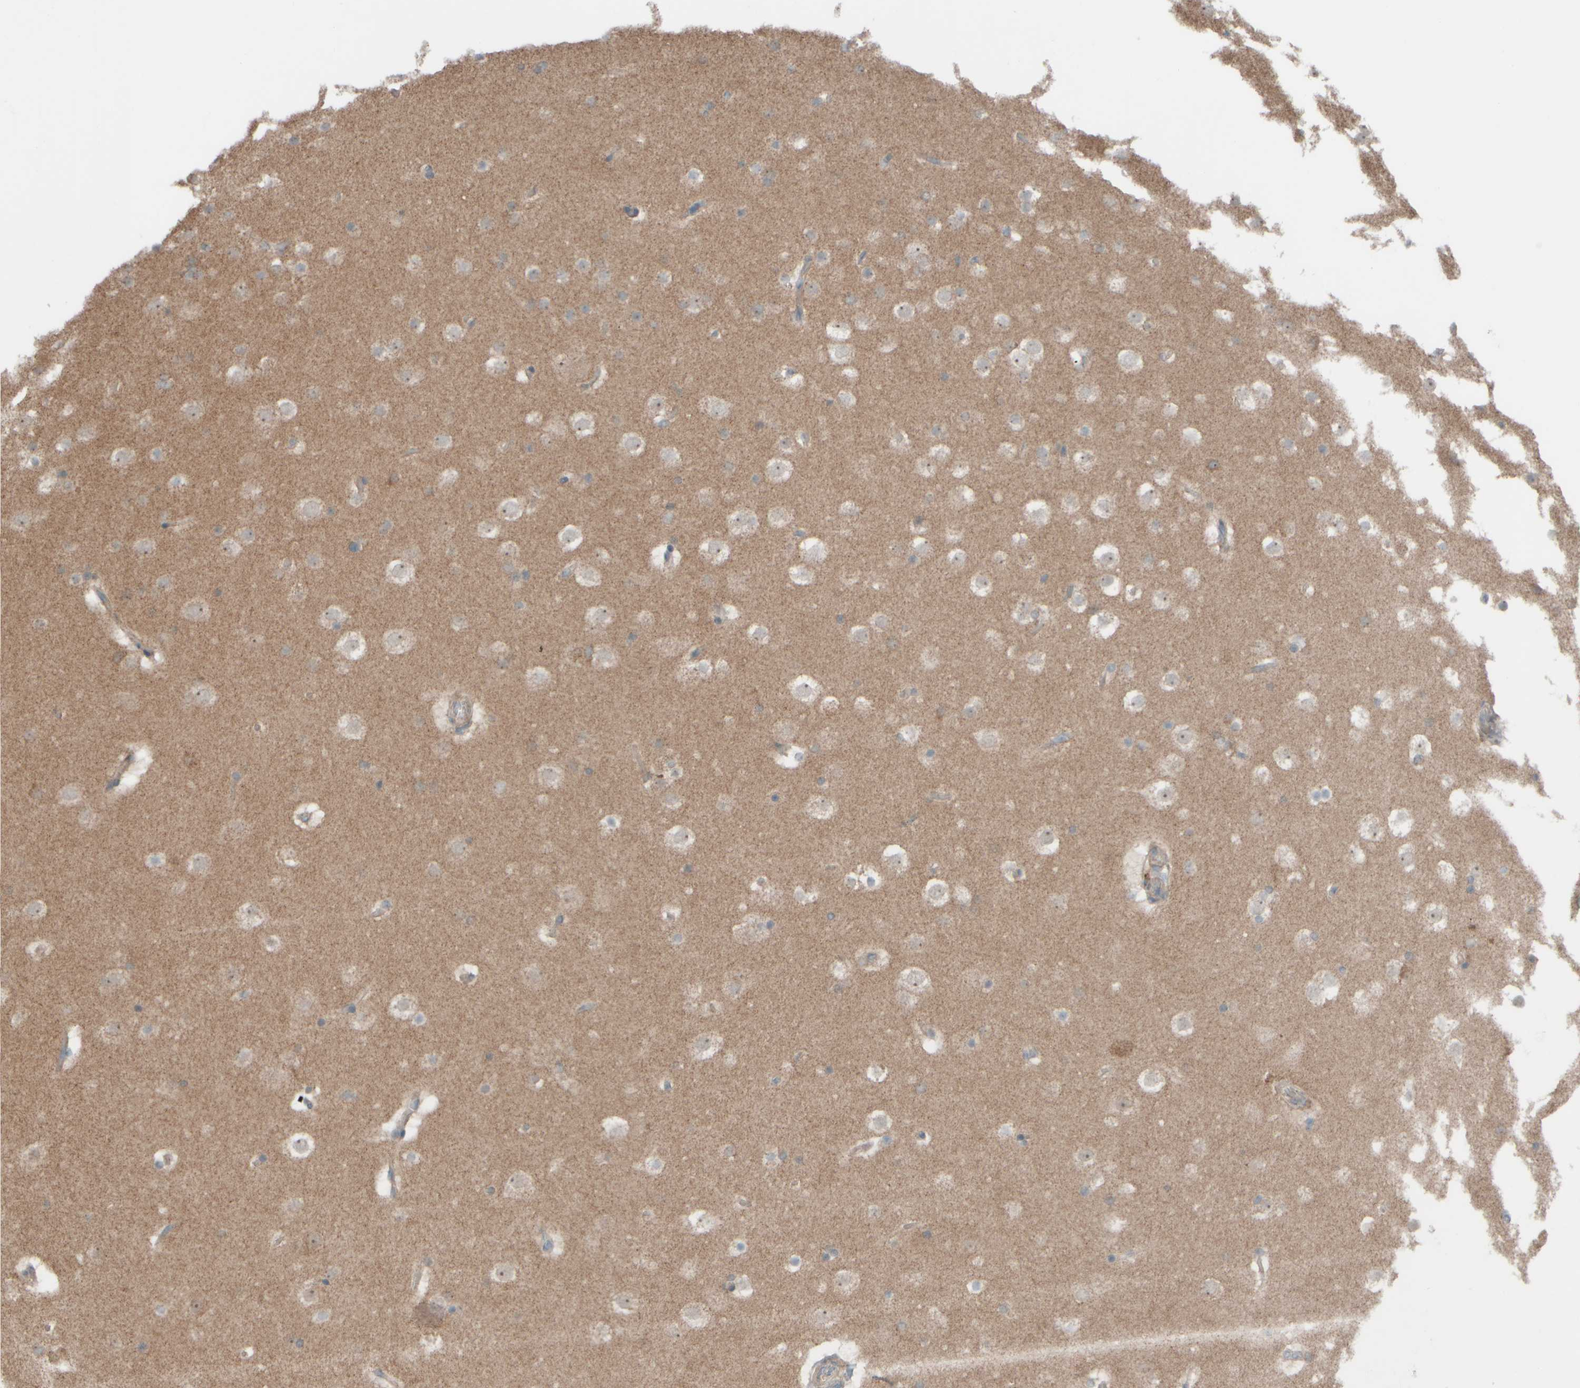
{"staining": {"intensity": "negative", "quantity": "none", "location": "none"}, "tissue": "cerebral cortex", "cell_type": "Endothelial cells", "image_type": "normal", "snomed": [{"axis": "morphology", "description": "Normal tissue, NOS"}, {"axis": "topography", "description": "Cerebral cortex"}], "caption": "IHC of unremarkable human cerebral cortex shows no staining in endothelial cells. (Brightfield microscopy of DAB IHC at high magnification).", "gene": "HGS", "patient": {"sex": "male", "age": 57}}